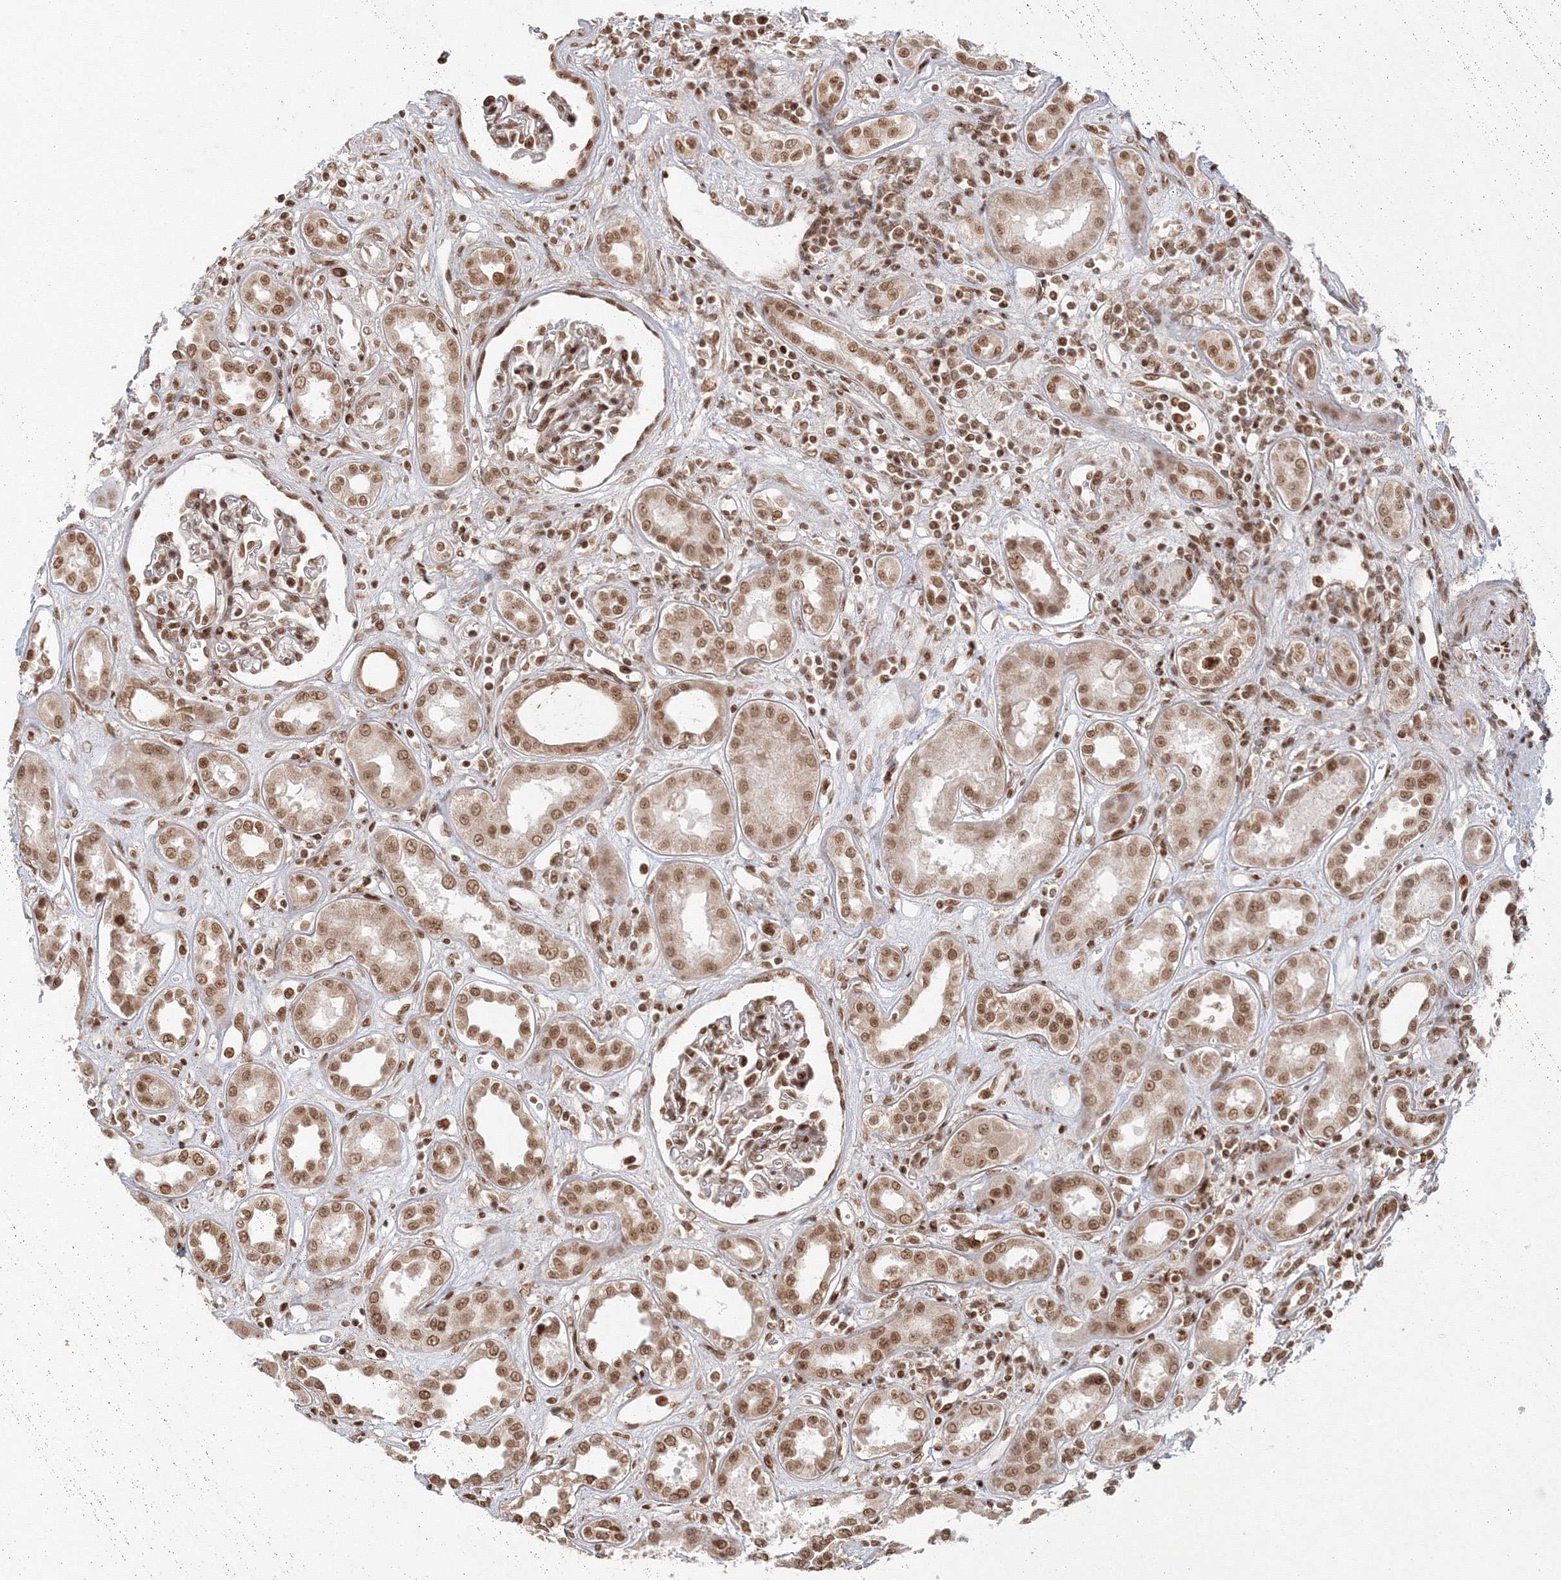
{"staining": {"intensity": "strong", "quantity": ">75%", "location": "nuclear"}, "tissue": "kidney", "cell_type": "Cells in glomeruli", "image_type": "normal", "snomed": [{"axis": "morphology", "description": "Normal tissue, NOS"}, {"axis": "topography", "description": "Kidney"}], "caption": "Protein staining of unremarkable kidney shows strong nuclear positivity in approximately >75% of cells in glomeruli.", "gene": "KIF20A", "patient": {"sex": "male", "age": 59}}